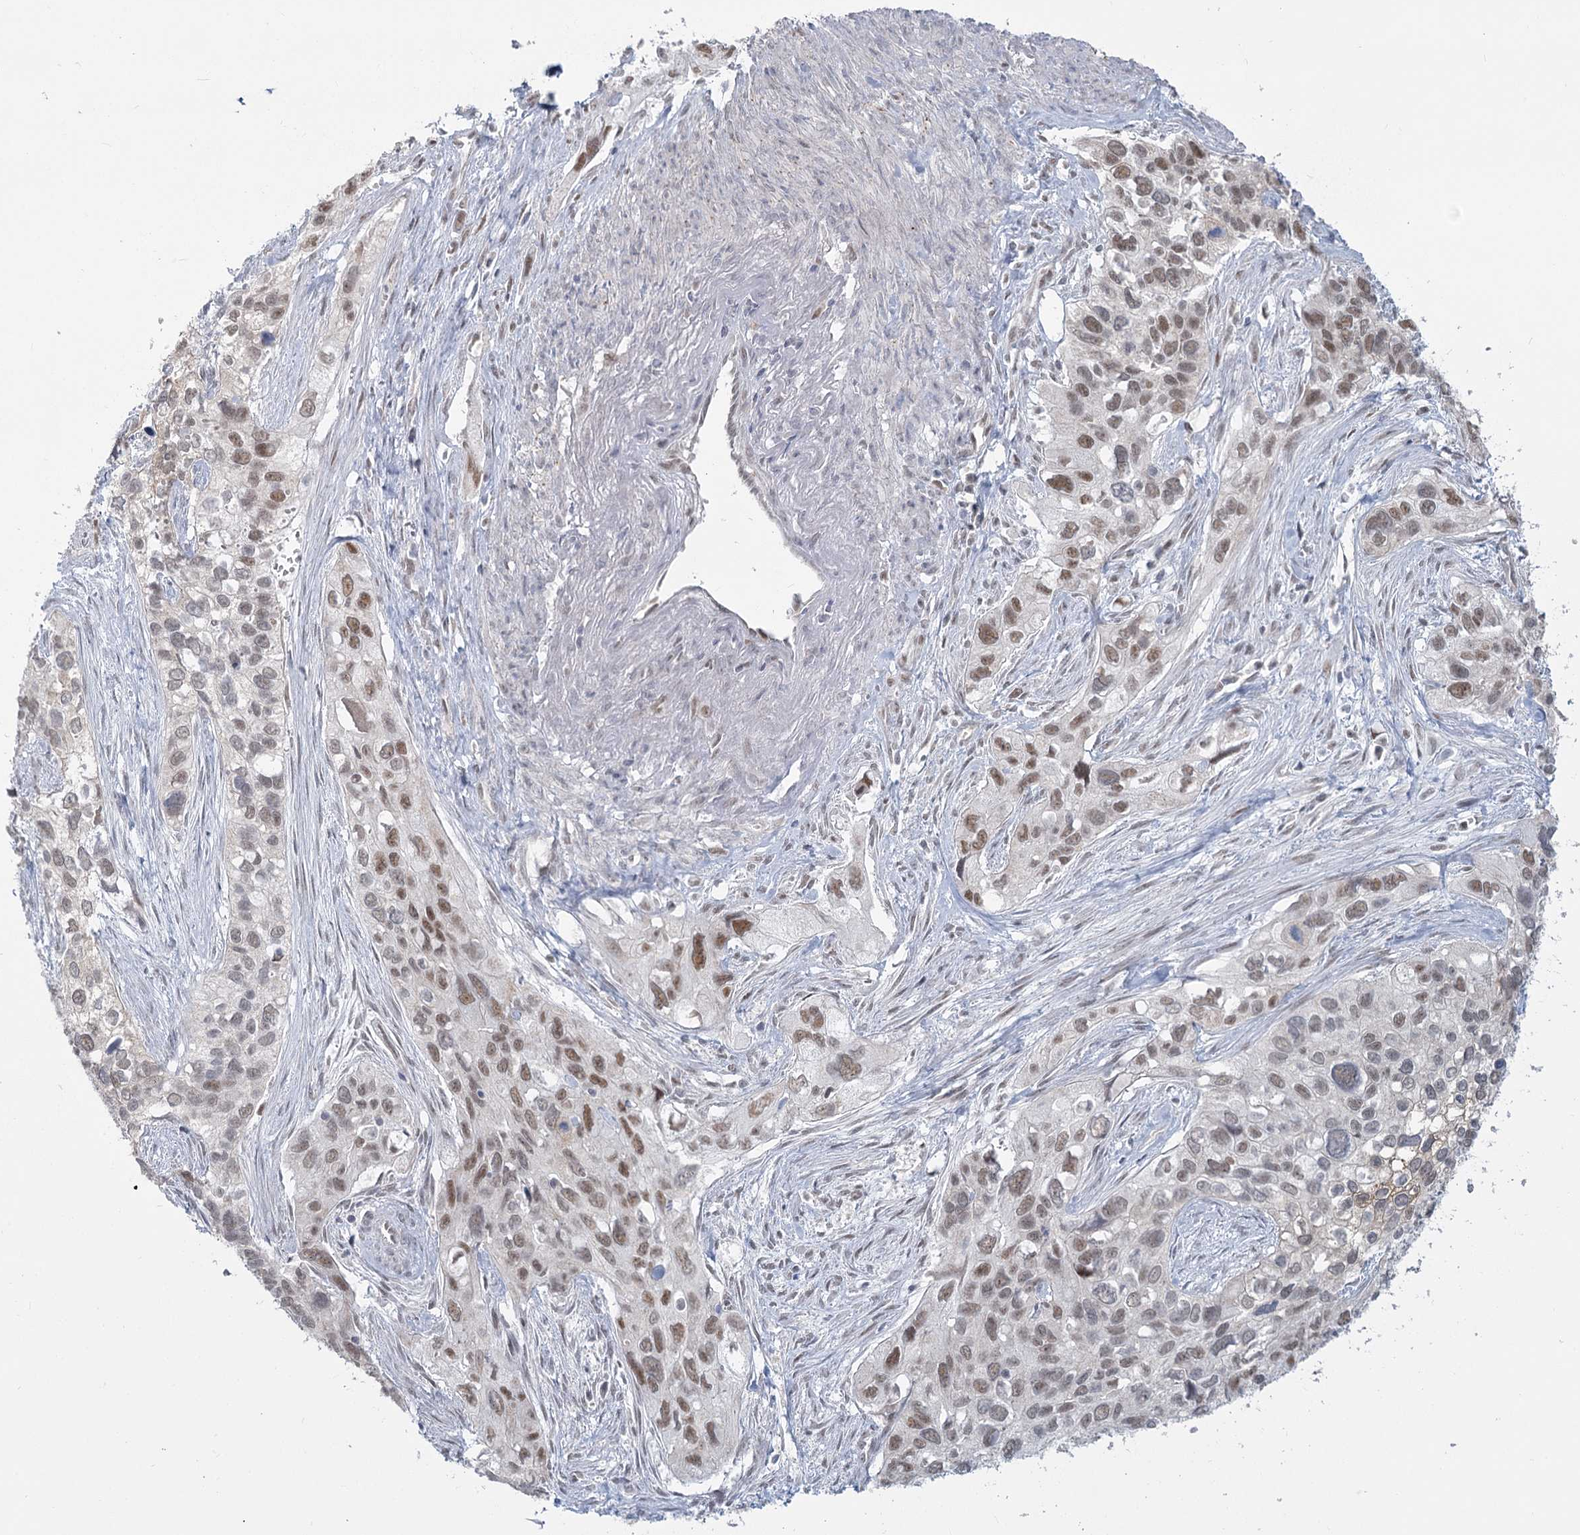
{"staining": {"intensity": "moderate", "quantity": ">75%", "location": "nuclear"}, "tissue": "cervical cancer", "cell_type": "Tumor cells", "image_type": "cancer", "snomed": [{"axis": "morphology", "description": "Squamous cell carcinoma, NOS"}, {"axis": "topography", "description": "Cervix"}], "caption": "Immunohistochemistry photomicrograph of neoplastic tissue: human squamous cell carcinoma (cervical) stained using IHC exhibits medium levels of moderate protein expression localized specifically in the nuclear of tumor cells, appearing as a nuclear brown color.", "gene": "MTG1", "patient": {"sex": "female", "age": 55}}